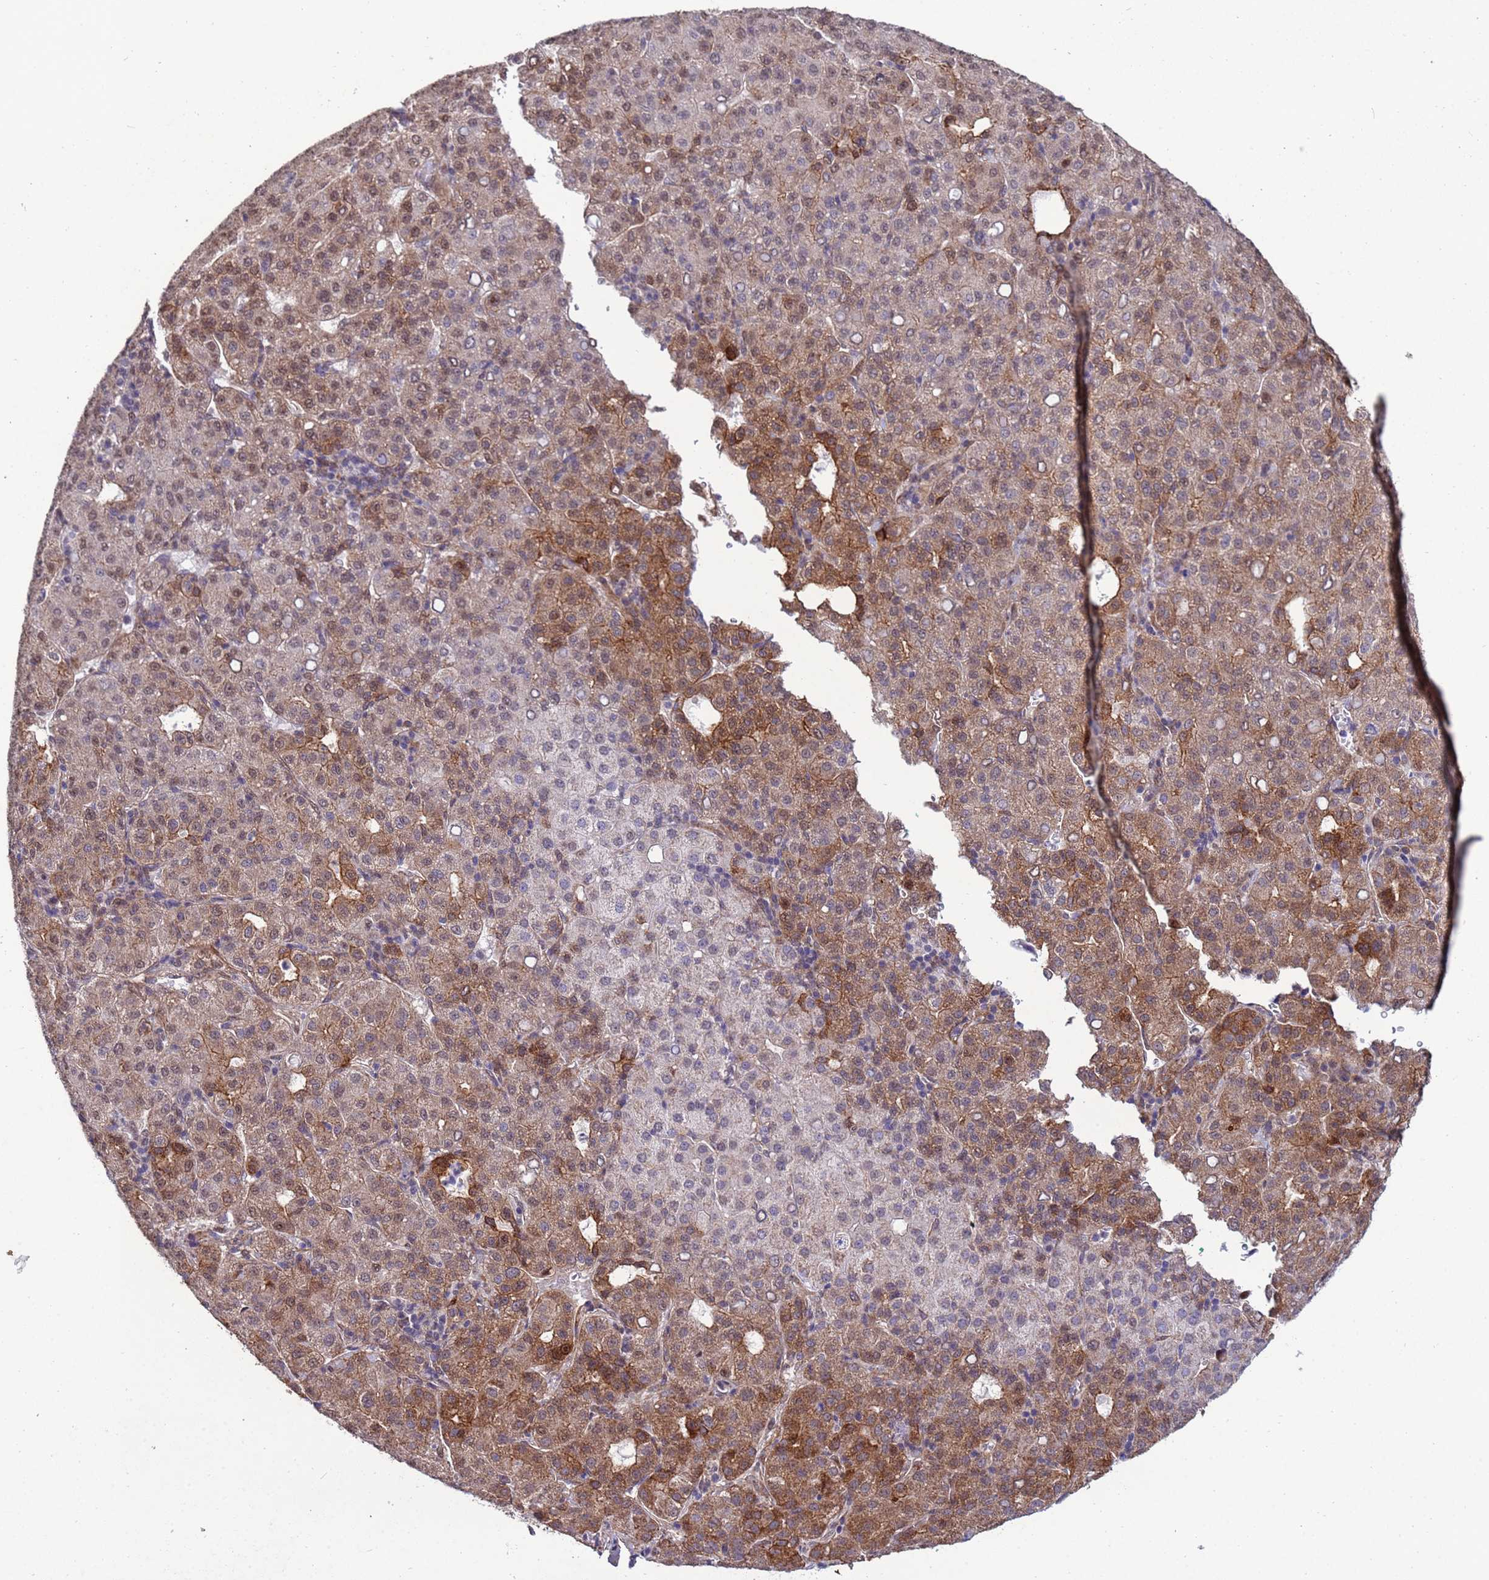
{"staining": {"intensity": "moderate", "quantity": ">75%", "location": "cytoplasmic/membranous,nuclear"}, "tissue": "liver cancer", "cell_type": "Tumor cells", "image_type": "cancer", "snomed": [{"axis": "morphology", "description": "Carcinoma, Hepatocellular, NOS"}, {"axis": "topography", "description": "Liver"}], "caption": "Moderate cytoplasmic/membranous and nuclear expression is appreciated in approximately >75% of tumor cells in hepatocellular carcinoma (liver).", "gene": "TRIP6", "patient": {"sex": "male", "age": 65}}